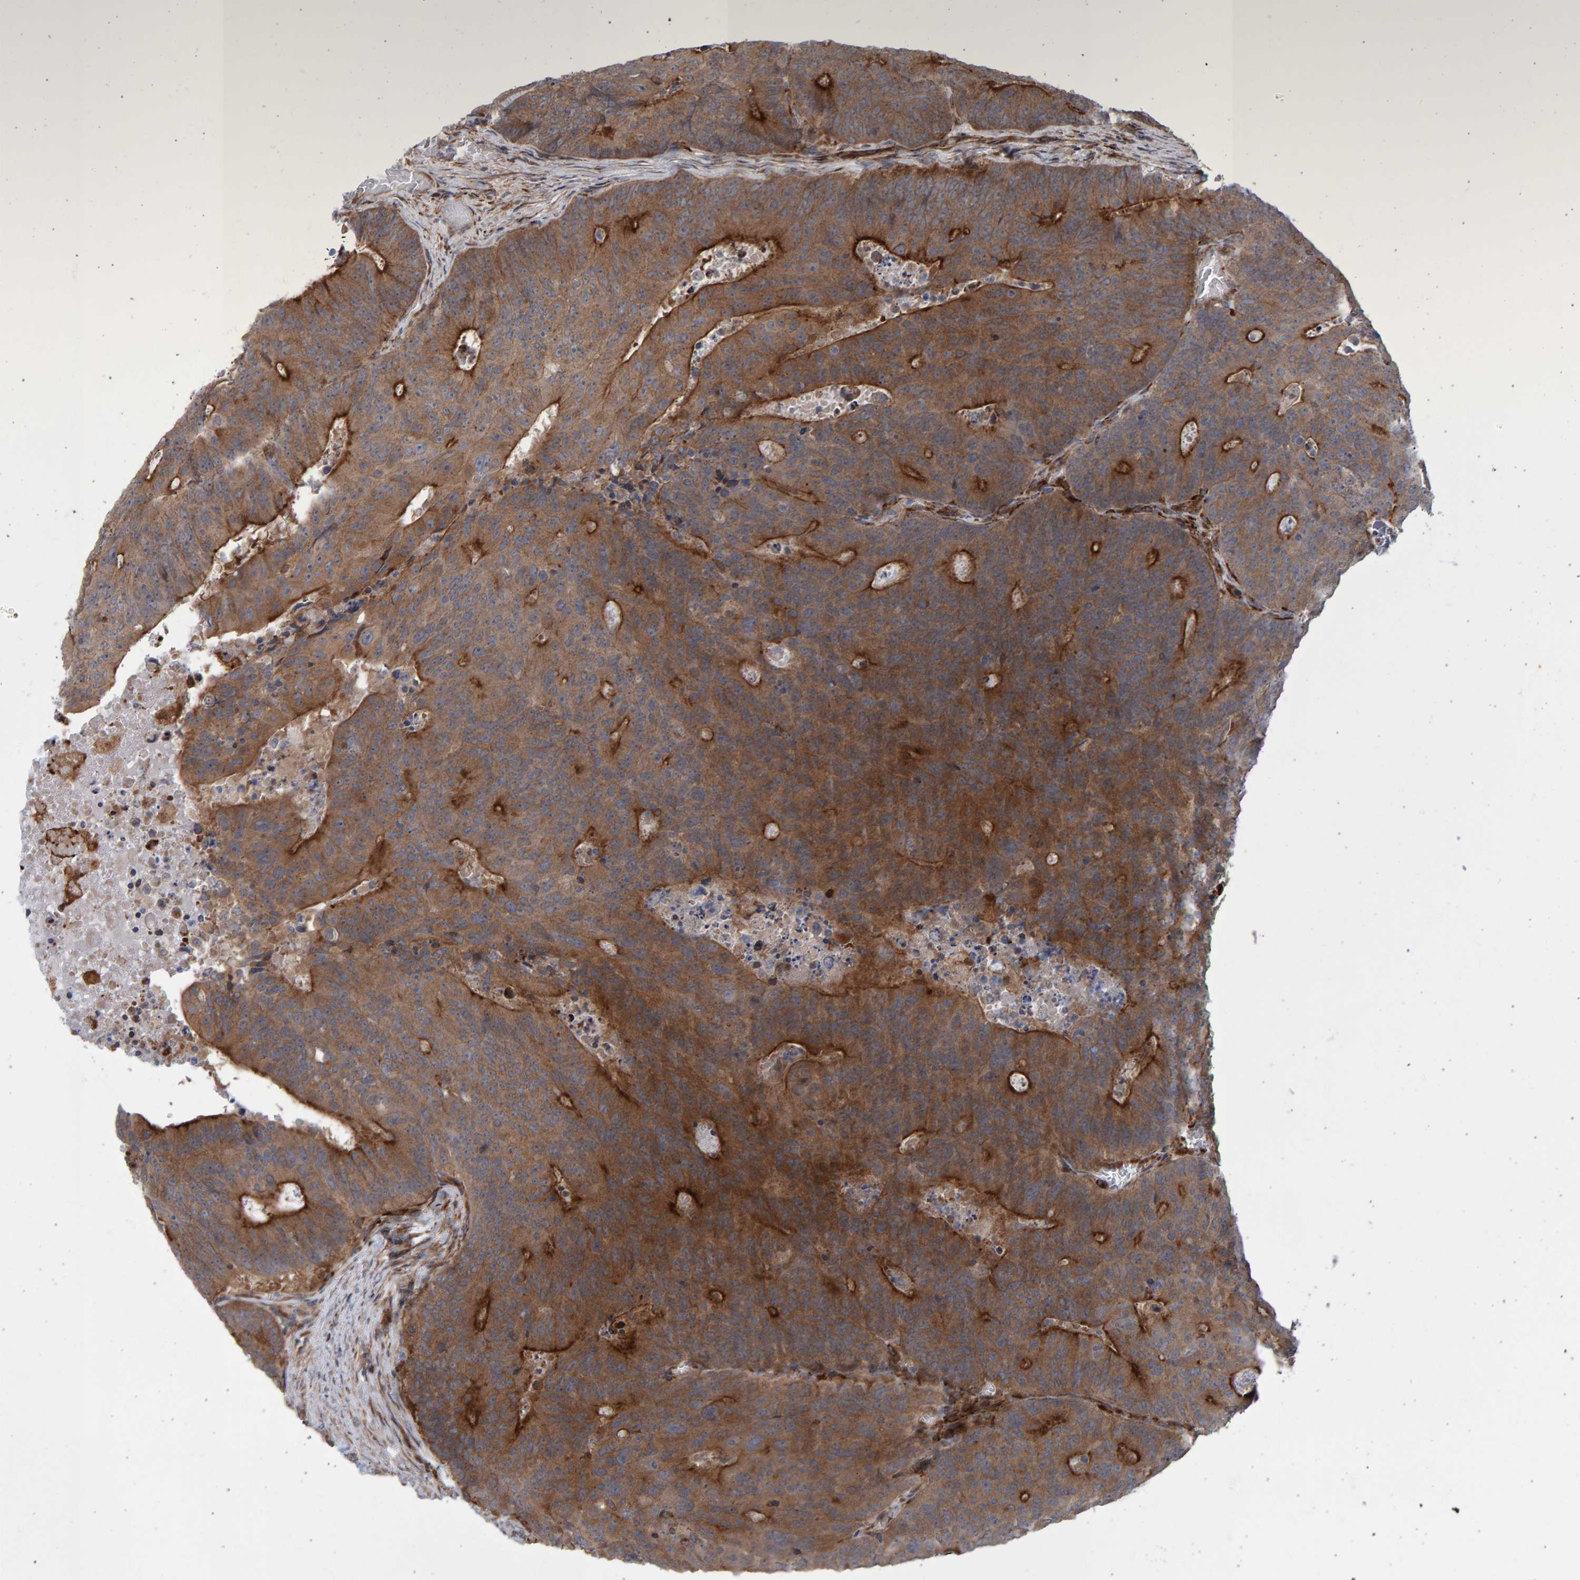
{"staining": {"intensity": "moderate", "quantity": ">75%", "location": "cytoplasmic/membranous"}, "tissue": "colorectal cancer", "cell_type": "Tumor cells", "image_type": "cancer", "snomed": [{"axis": "morphology", "description": "Adenocarcinoma, NOS"}, {"axis": "topography", "description": "Colon"}], "caption": "IHC image of neoplastic tissue: human adenocarcinoma (colorectal) stained using immunohistochemistry (IHC) reveals medium levels of moderate protein expression localized specifically in the cytoplasmic/membranous of tumor cells, appearing as a cytoplasmic/membranous brown color.", "gene": "LRBA", "patient": {"sex": "male", "age": 87}}